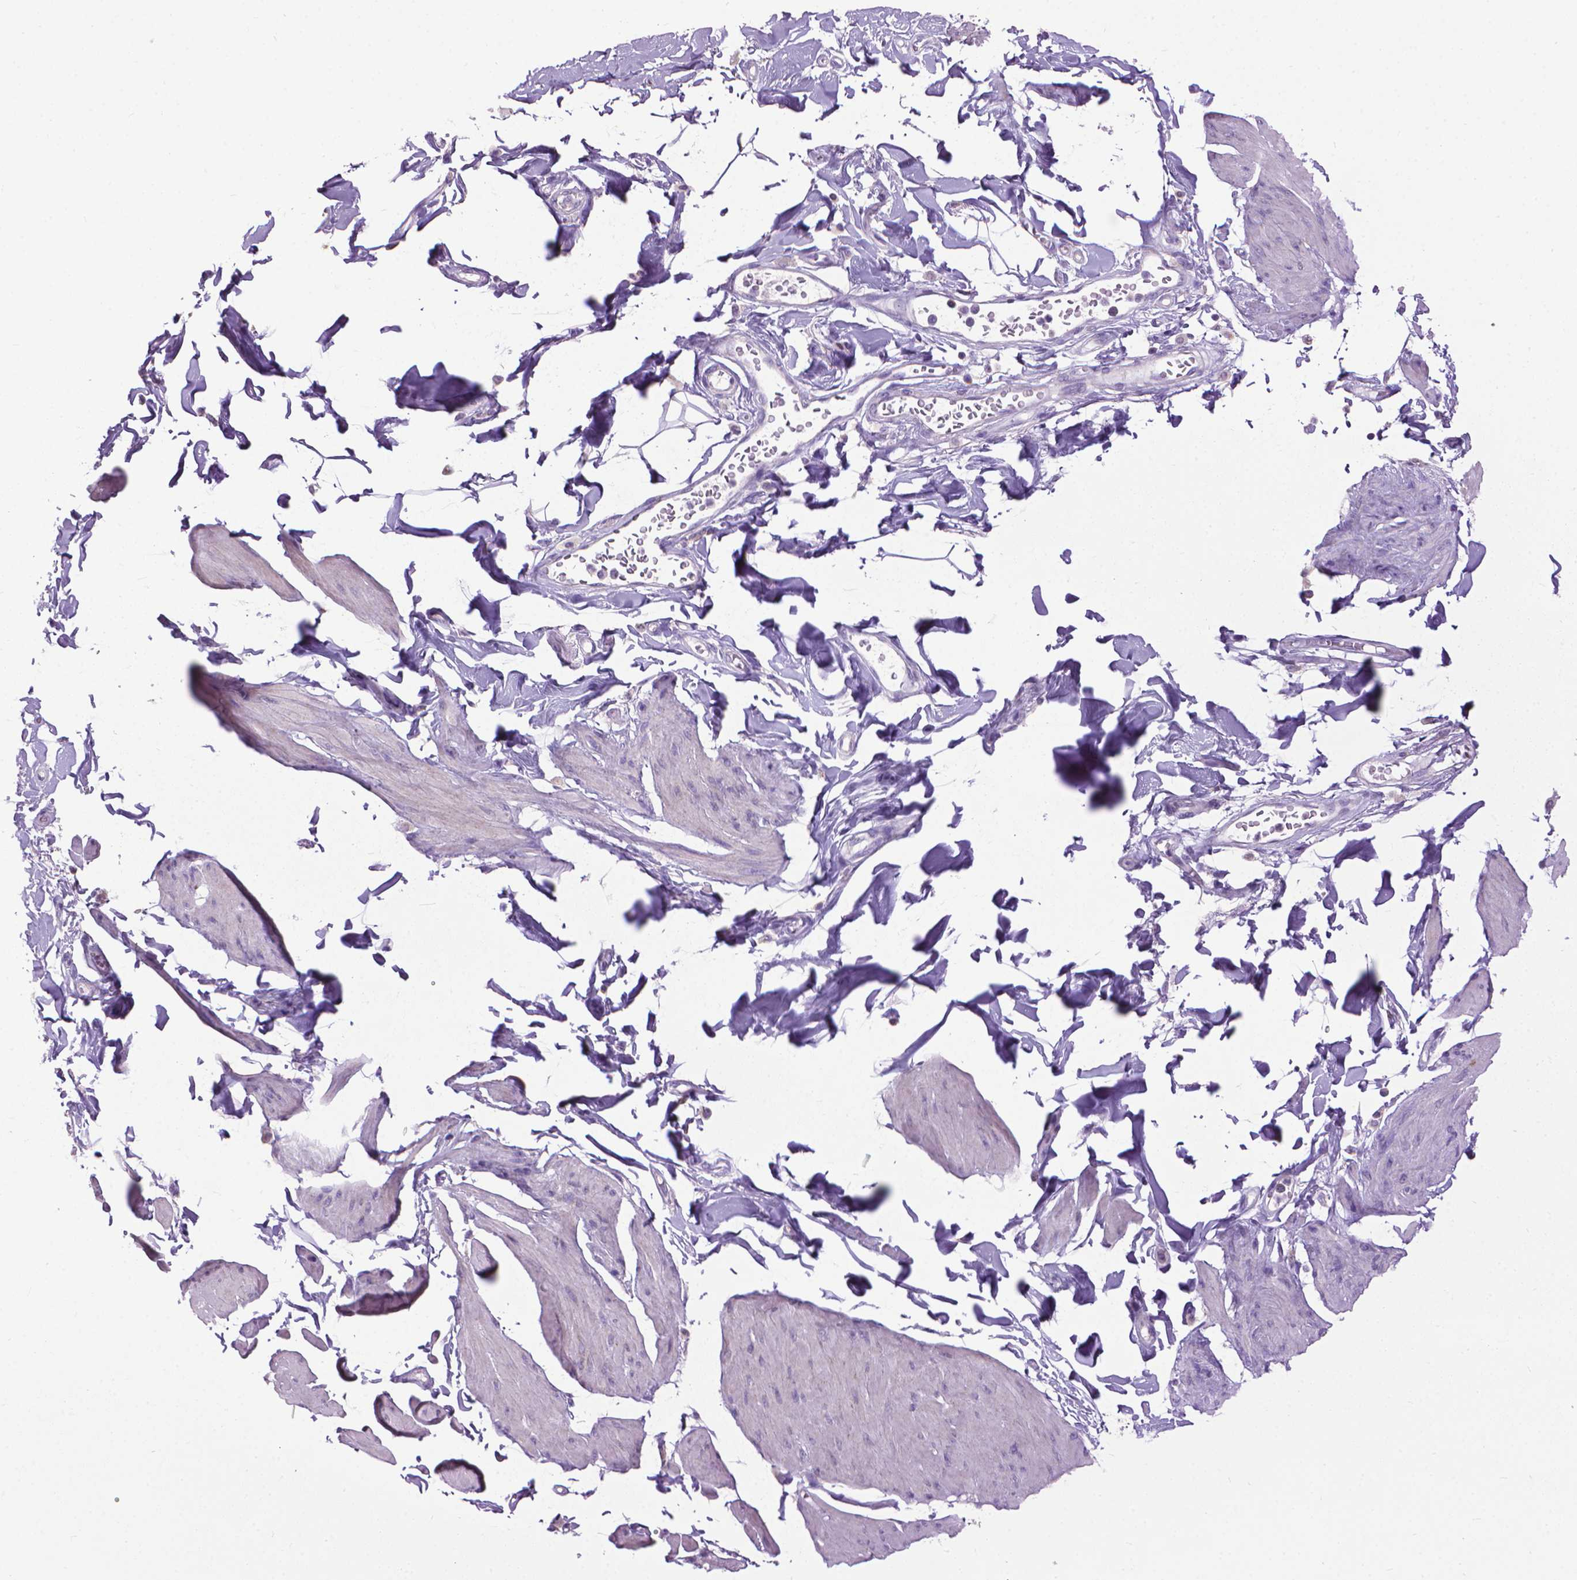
{"staining": {"intensity": "negative", "quantity": "none", "location": "none"}, "tissue": "smooth muscle", "cell_type": "Smooth muscle cells", "image_type": "normal", "snomed": [{"axis": "morphology", "description": "Normal tissue, NOS"}, {"axis": "topography", "description": "Adipose tissue"}, {"axis": "topography", "description": "Smooth muscle"}, {"axis": "topography", "description": "Peripheral nerve tissue"}], "caption": "This is an immunohistochemistry (IHC) photomicrograph of benign human smooth muscle. There is no expression in smooth muscle cells.", "gene": "VDAC1", "patient": {"sex": "male", "age": 83}}